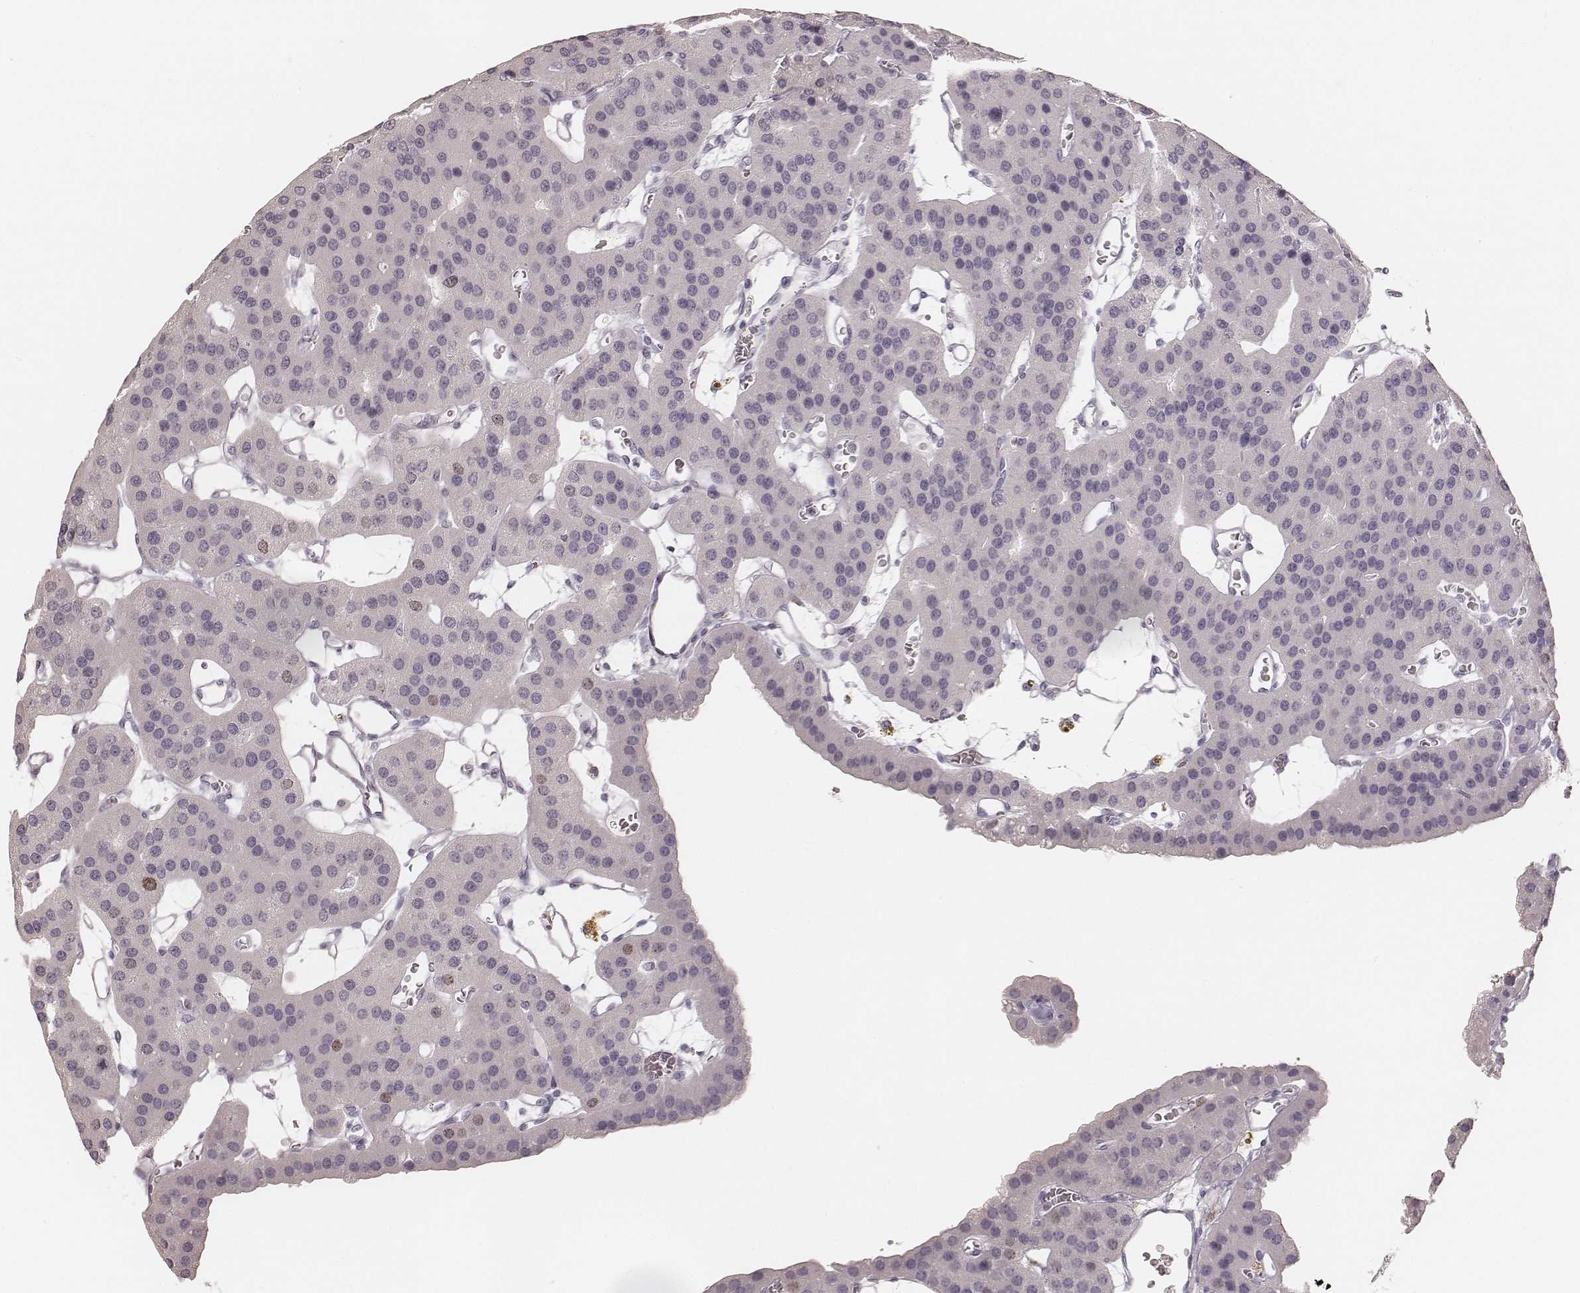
{"staining": {"intensity": "negative", "quantity": "none", "location": "none"}, "tissue": "parathyroid gland", "cell_type": "Glandular cells", "image_type": "normal", "snomed": [{"axis": "morphology", "description": "Normal tissue, NOS"}, {"axis": "morphology", "description": "Adenoma, NOS"}, {"axis": "topography", "description": "Parathyroid gland"}], "caption": "The histopathology image reveals no significant expression in glandular cells of parathyroid gland. (DAB immunohistochemistry with hematoxylin counter stain).", "gene": "TEX37", "patient": {"sex": "female", "age": 86}}